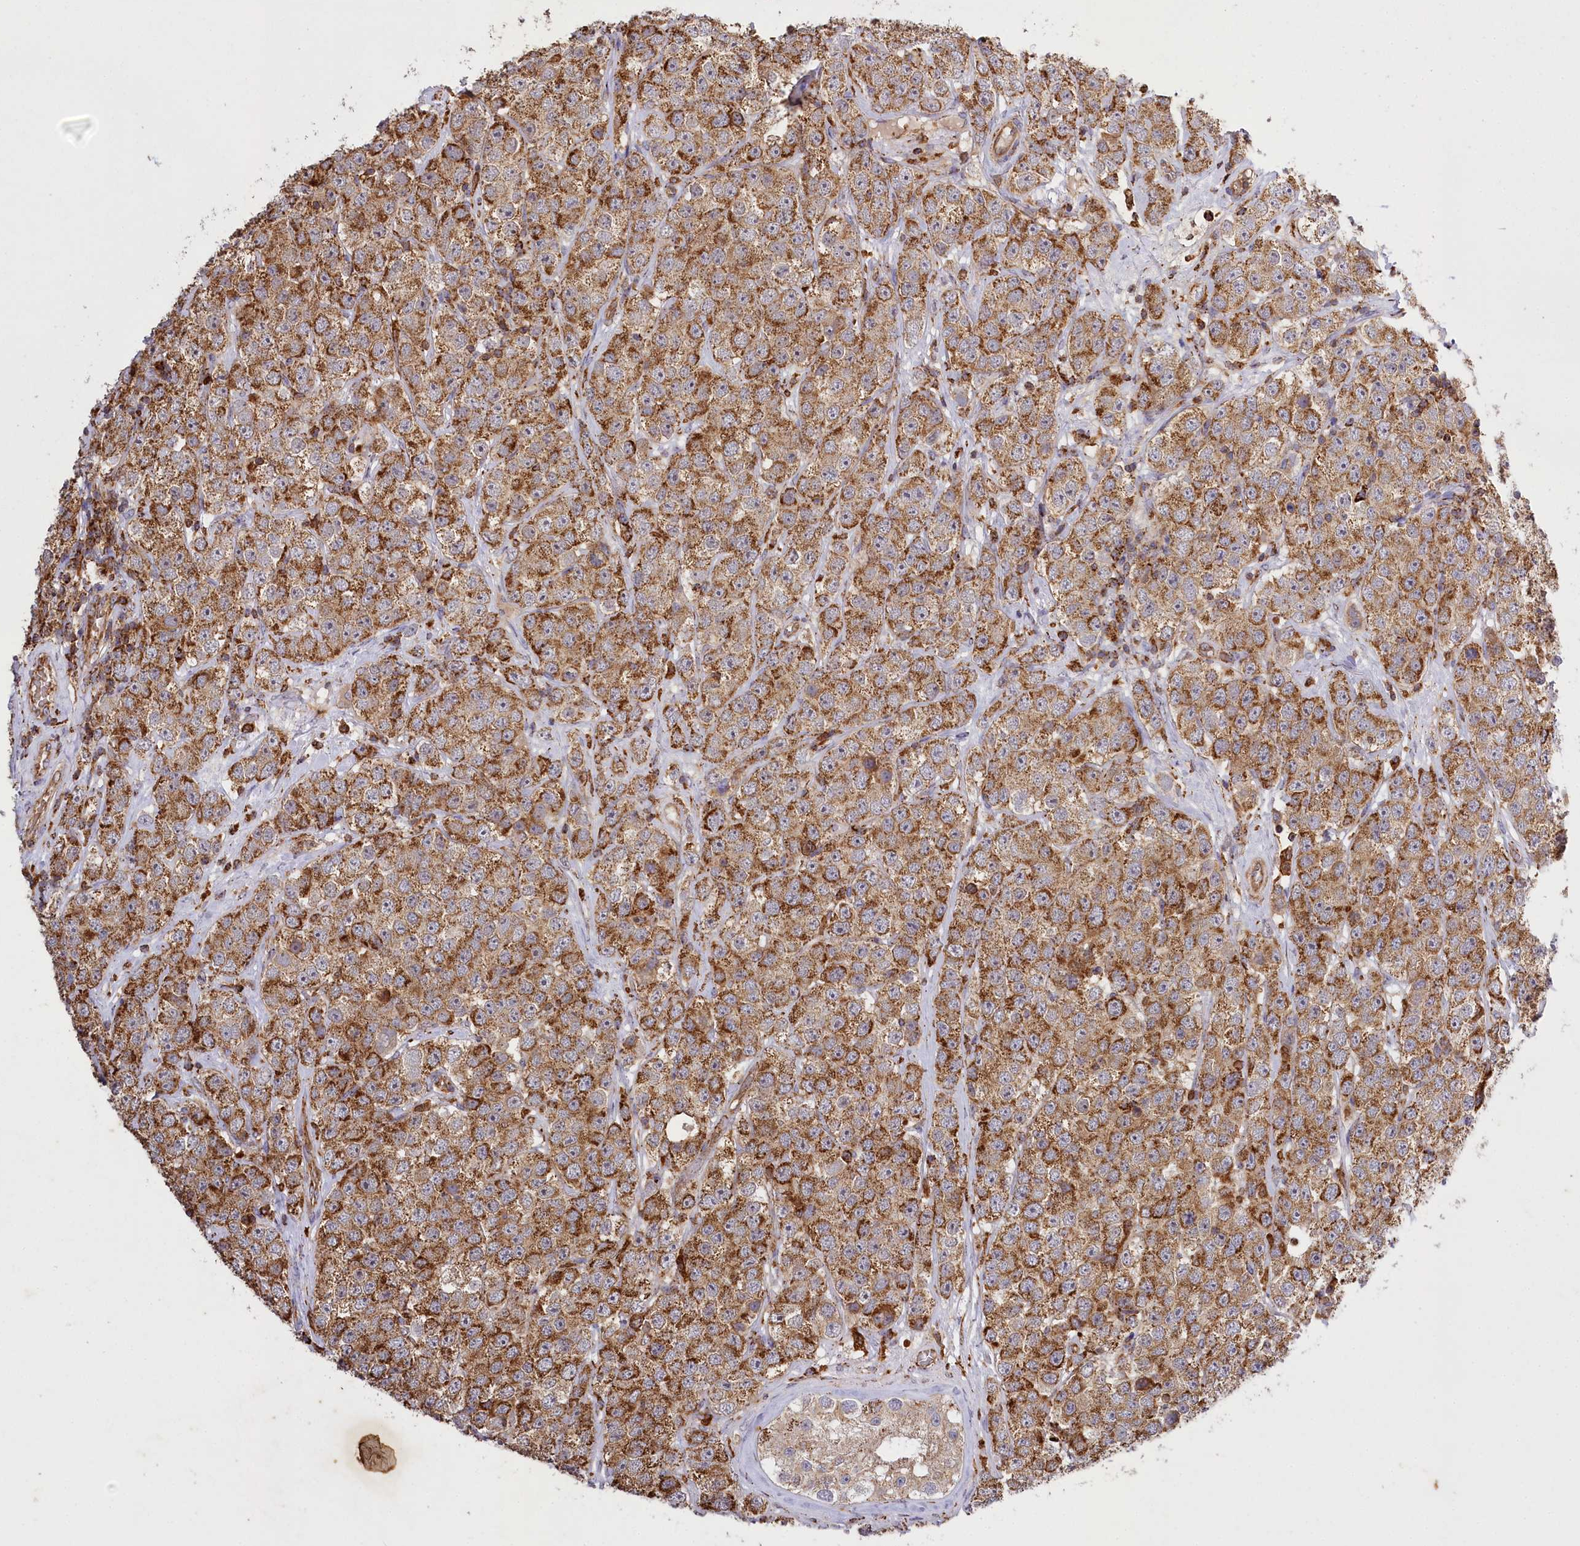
{"staining": {"intensity": "moderate", "quantity": ">75%", "location": "cytoplasmic/membranous"}, "tissue": "testis cancer", "cell_type": "Tumor cells", "image_type": "cancer", "snomed": [{"axis": "morphology", "description": "Seminoma, NOS"}, {"axis": "topography", "description": "Testis"}], "caption": "Testis cancer stained with DAB (3,3'-diaminobenzidine) immunohistochemistry reveals medium levels of moderate cytoplasmic/membranous expression in about >75% of tumor cells.", "gene": "CARD19", "patient": {"sex": "male", "age": 28}}